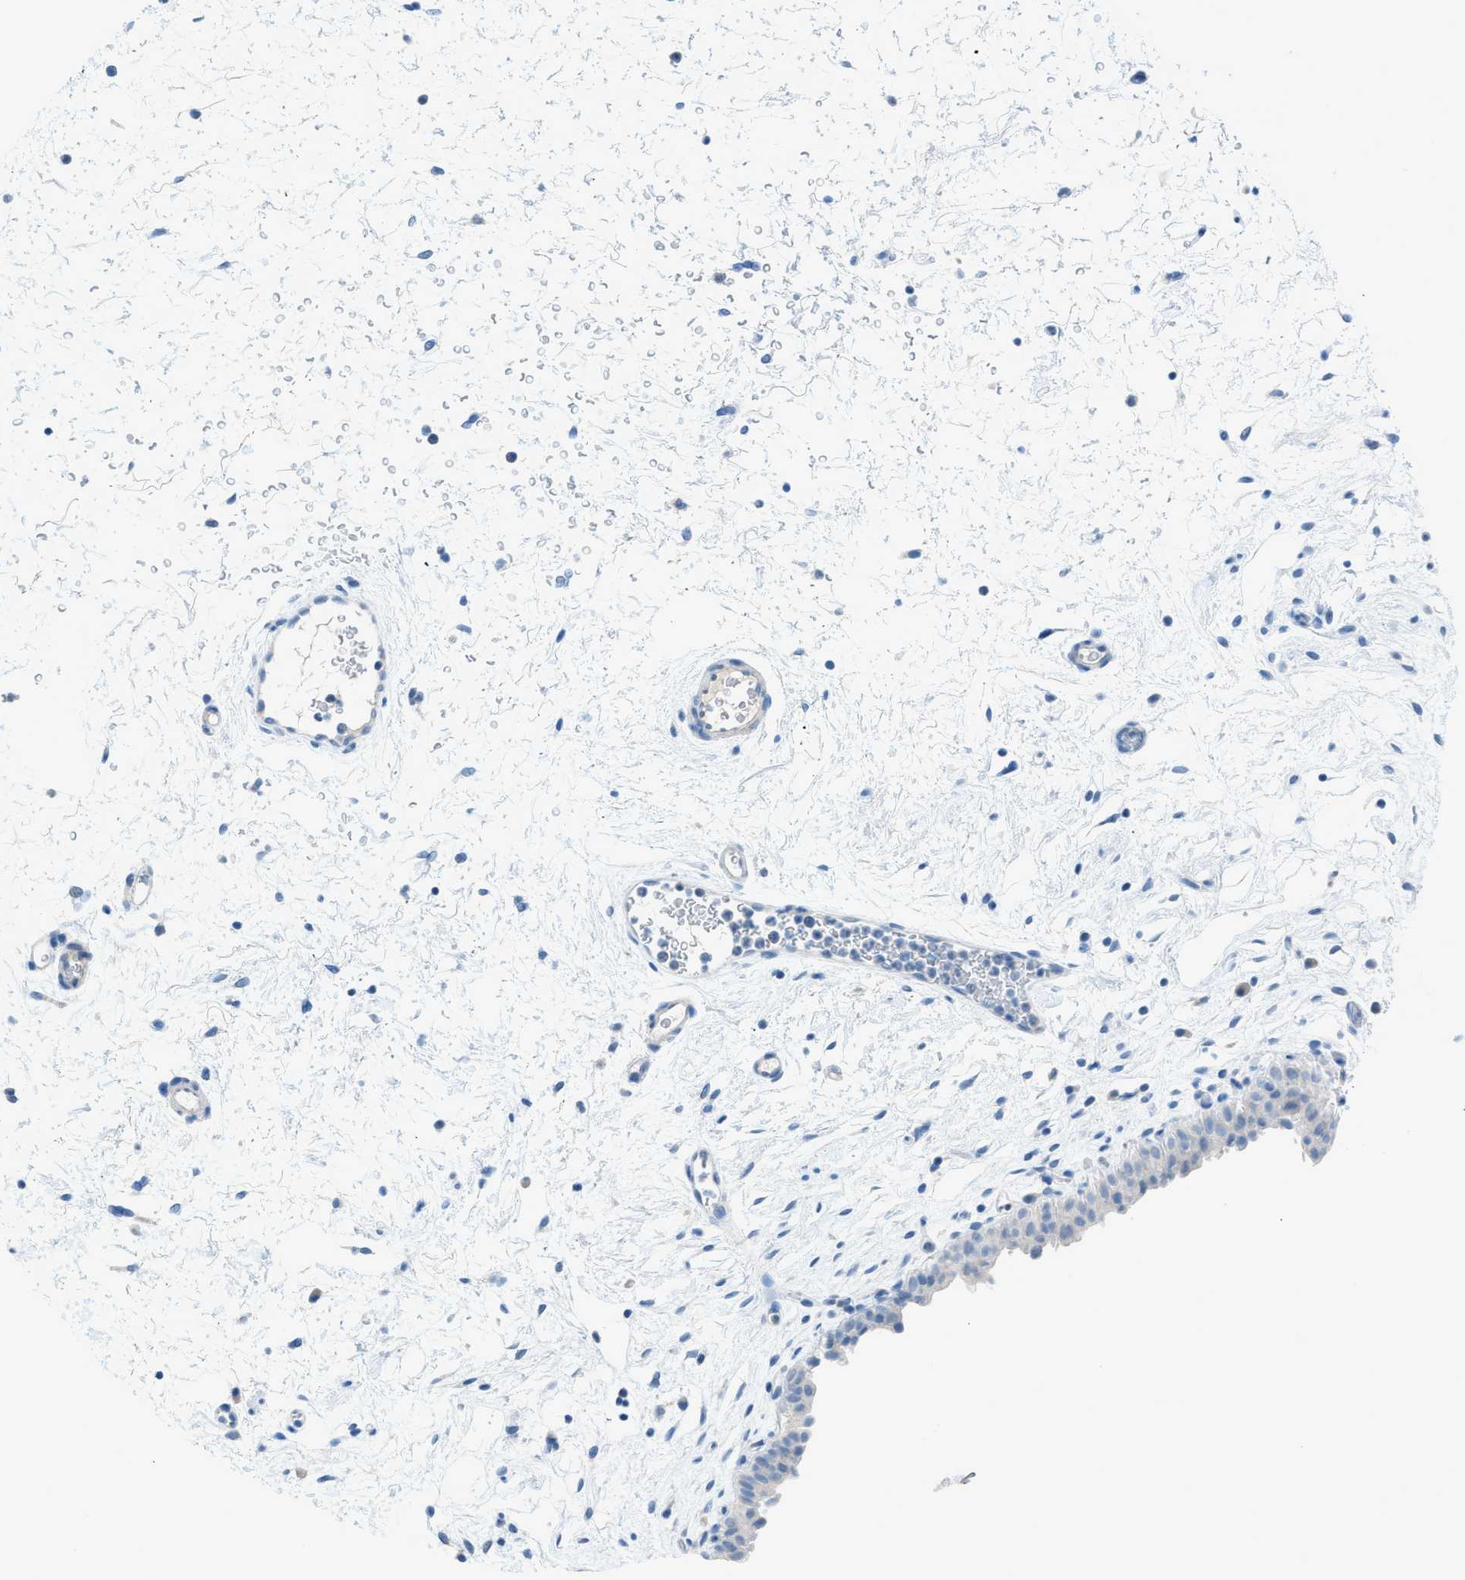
{"staining": {"intensity": "negative", "quantity": "none", "location": "none"}, "tissue": "urinary bladder", "cell_type": "Urothelial cells", "image_type": "normal", "snomed": [{"axis": "morphology", "description": "Normal tissue, NOS"}, {"axis": "topography", "description": "Urinary bladder"}], "caption": "IHC photomicrograph of normal urinary bladder stained for a protein (brown), which displays no staining in urothelial cells.", "gene": "ACAN", "patient": {"sex": "male", "age": 46}}